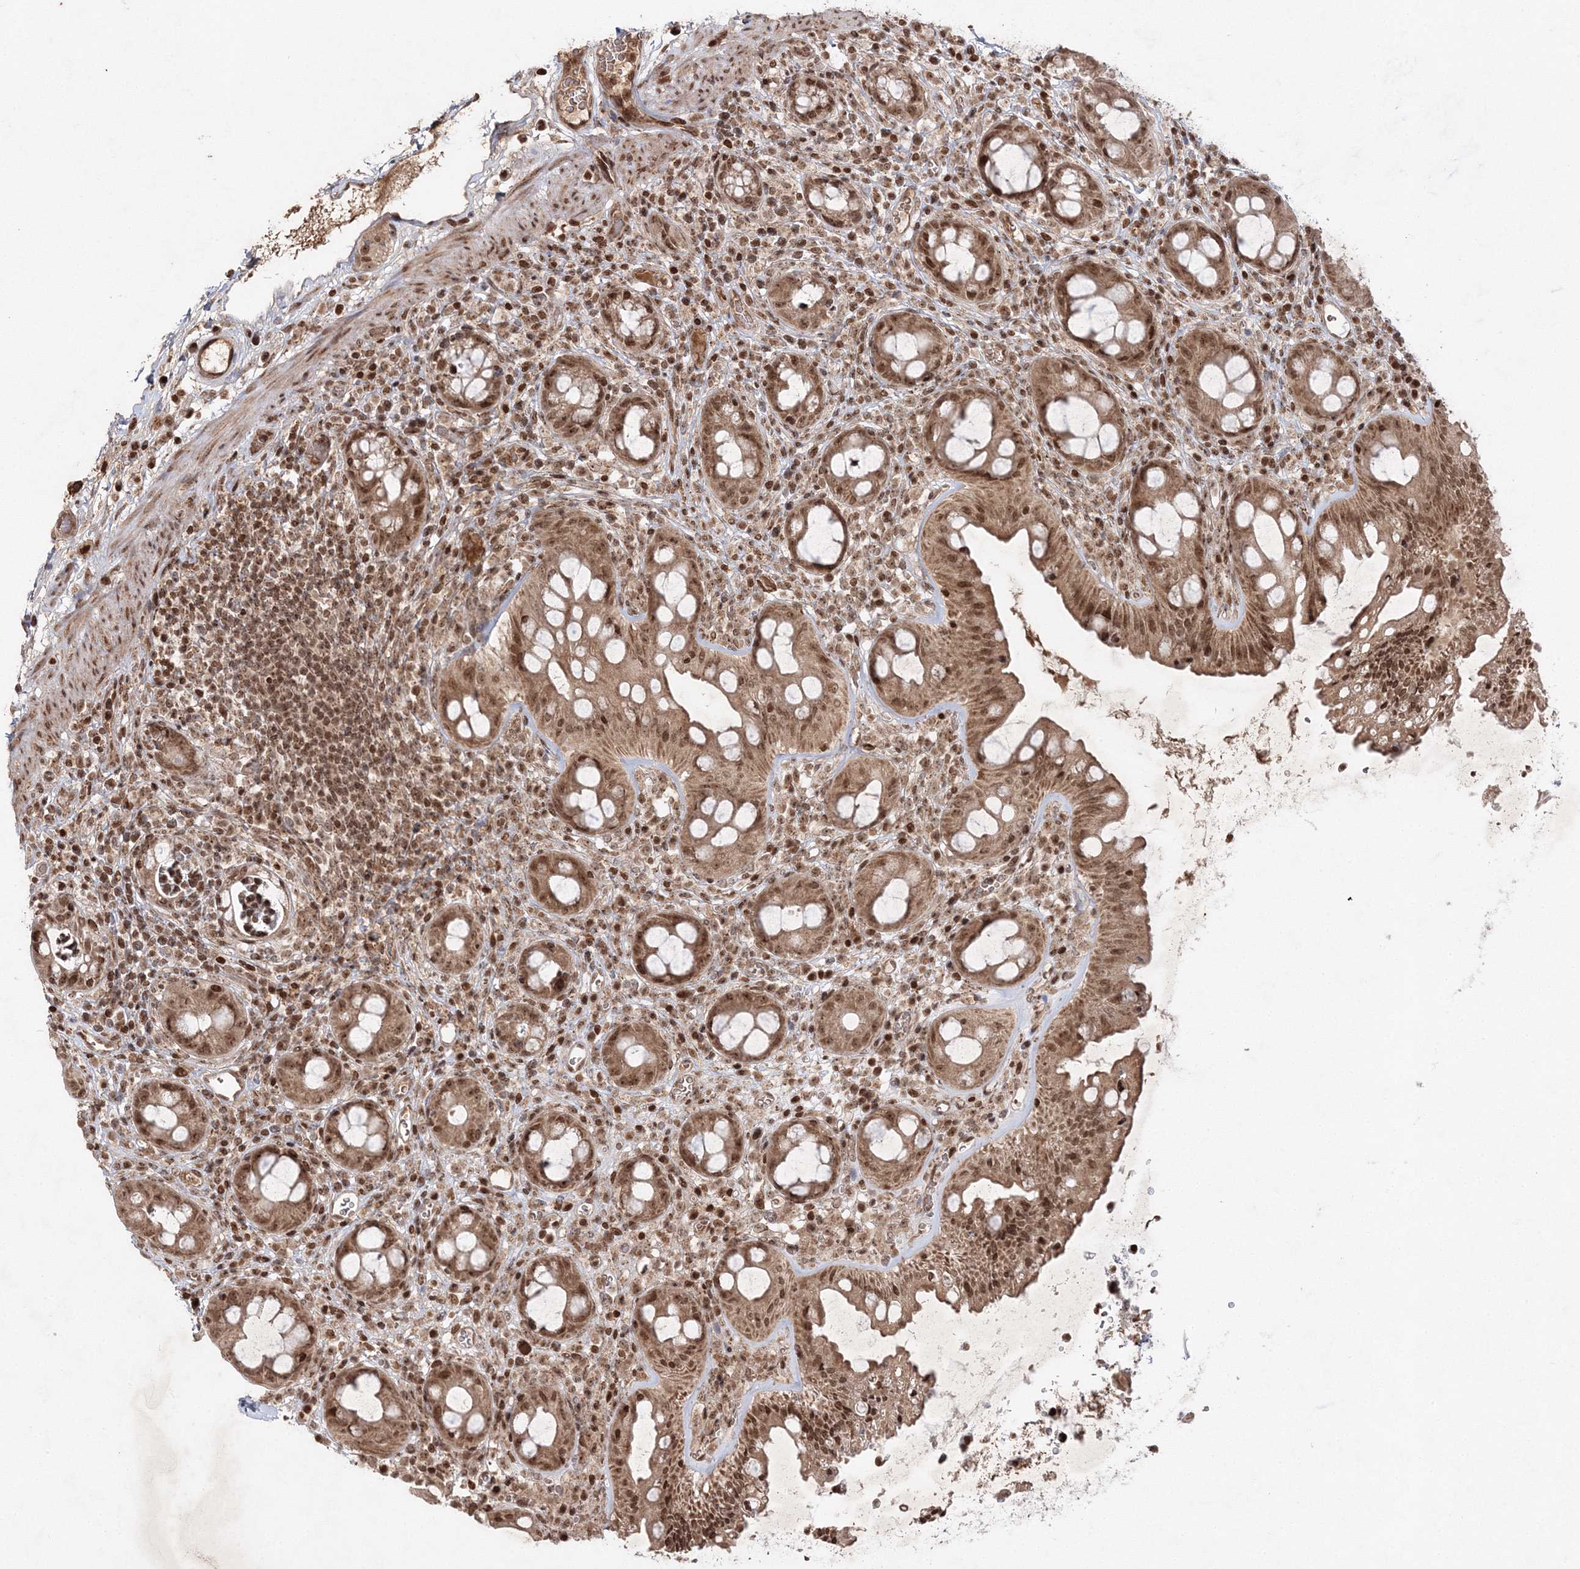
{"staining": {"intensity": "moderate", "quantity": ">75%", "location": "cytoplasmic/membranous,nuclear"}, "tissue": "rectum", "cell_type": "Glandular cells", "image_type": "normal", "snomed": [{"axis": "morphology", "description": "Normal tissue, NOS"}, {"axis": "topography", "description": "Rectum"}], "caption": "A photomicrograph of rectum stained for a protein shows moderate cytoplasmic/membranous,nuclear brown staining in glandular cells. The protein is shown in brown color, while the nuclei are stained blue.", "gene": "CARM1", "patient": {"sex": "female", "age": 57}}